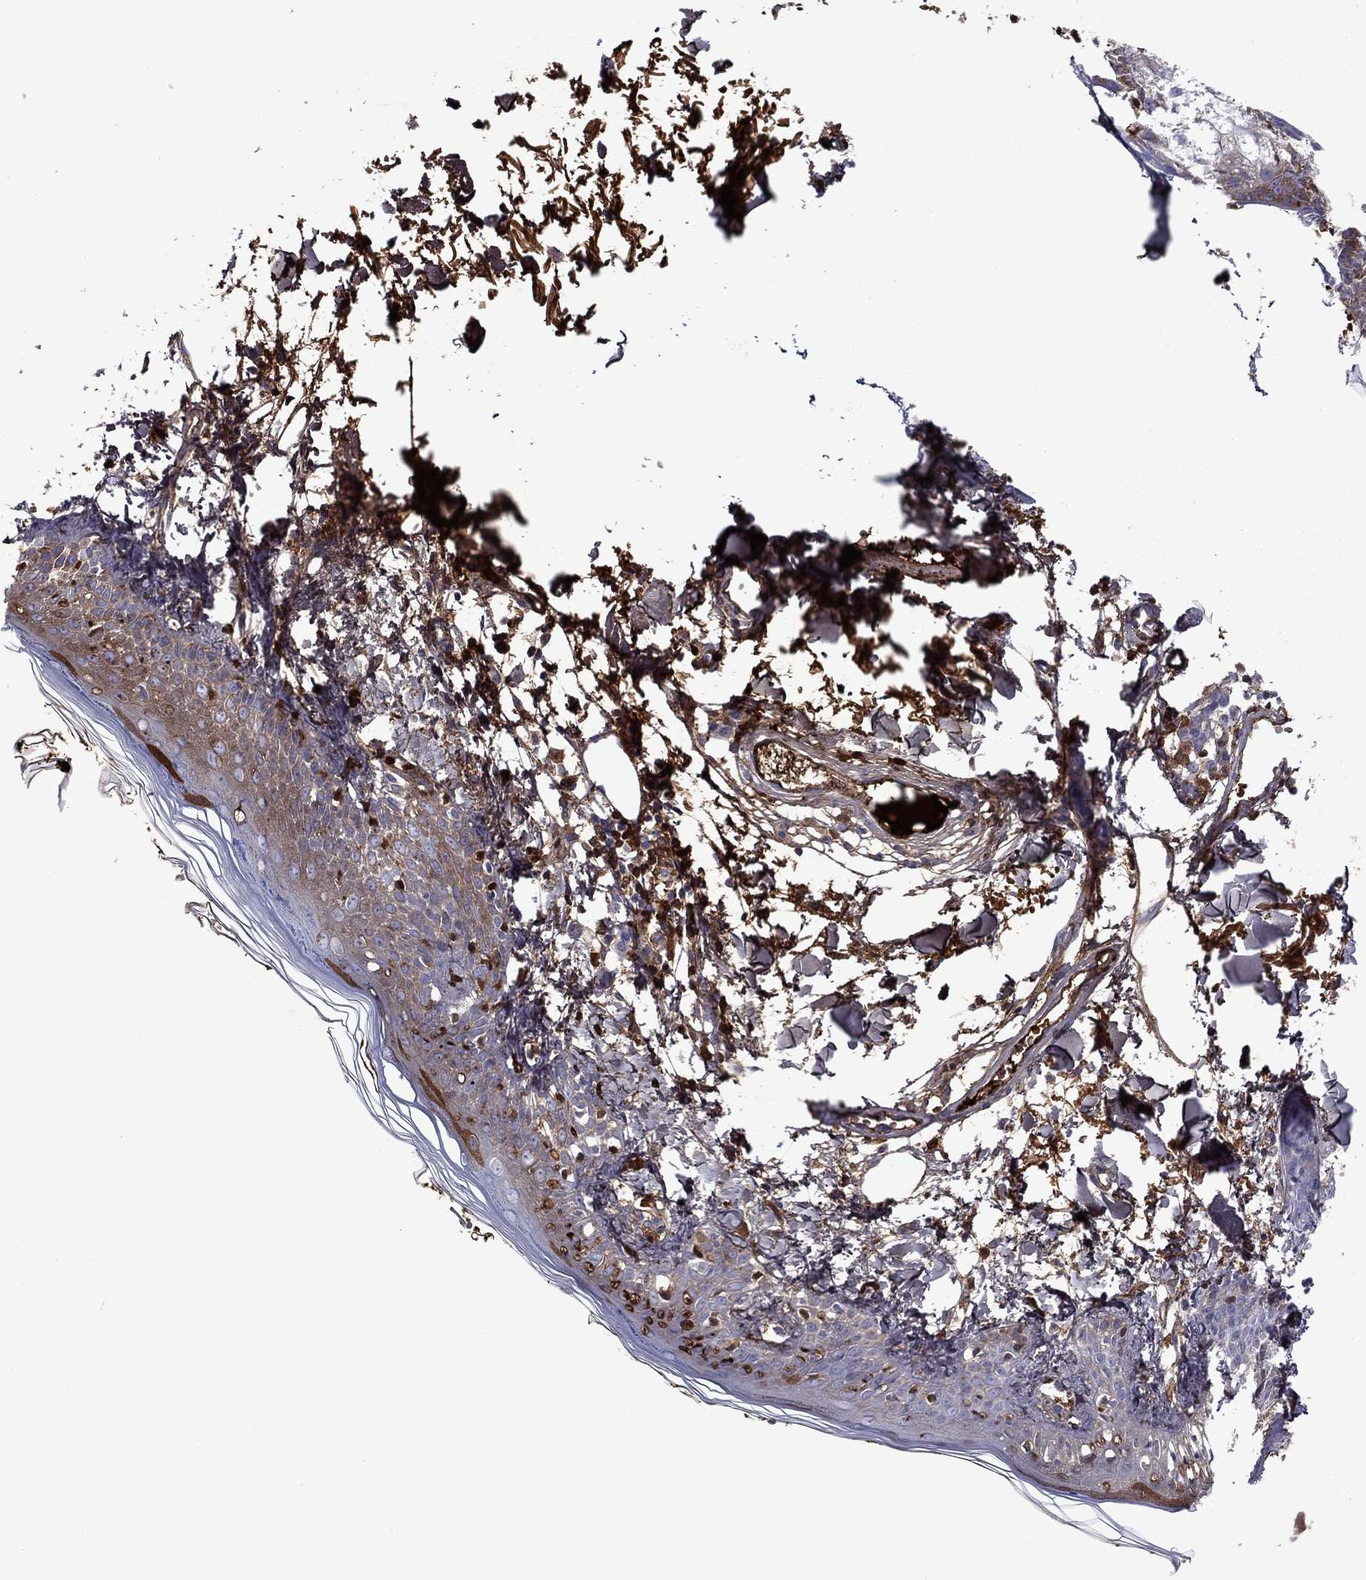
{"staining": {"intensity": "negative", "quantity": "none", "location": "none"}, "tissue": "skin", "cell_type": "Fibroblasts", "image_type": "normal", "snomed": [{"axis": "morphology", "description": "Normal tissue, NOS"}, {"axis": "topography", "description": "Skin"}], "caption": "This image is of normal skin stained with immunohistochemistry to label a protein in brown with the nuclei are counter-stained blue. There is no expression in fibroblasts.", "gene": "HPX", "patient": {"sex": "male", "age": 76}}